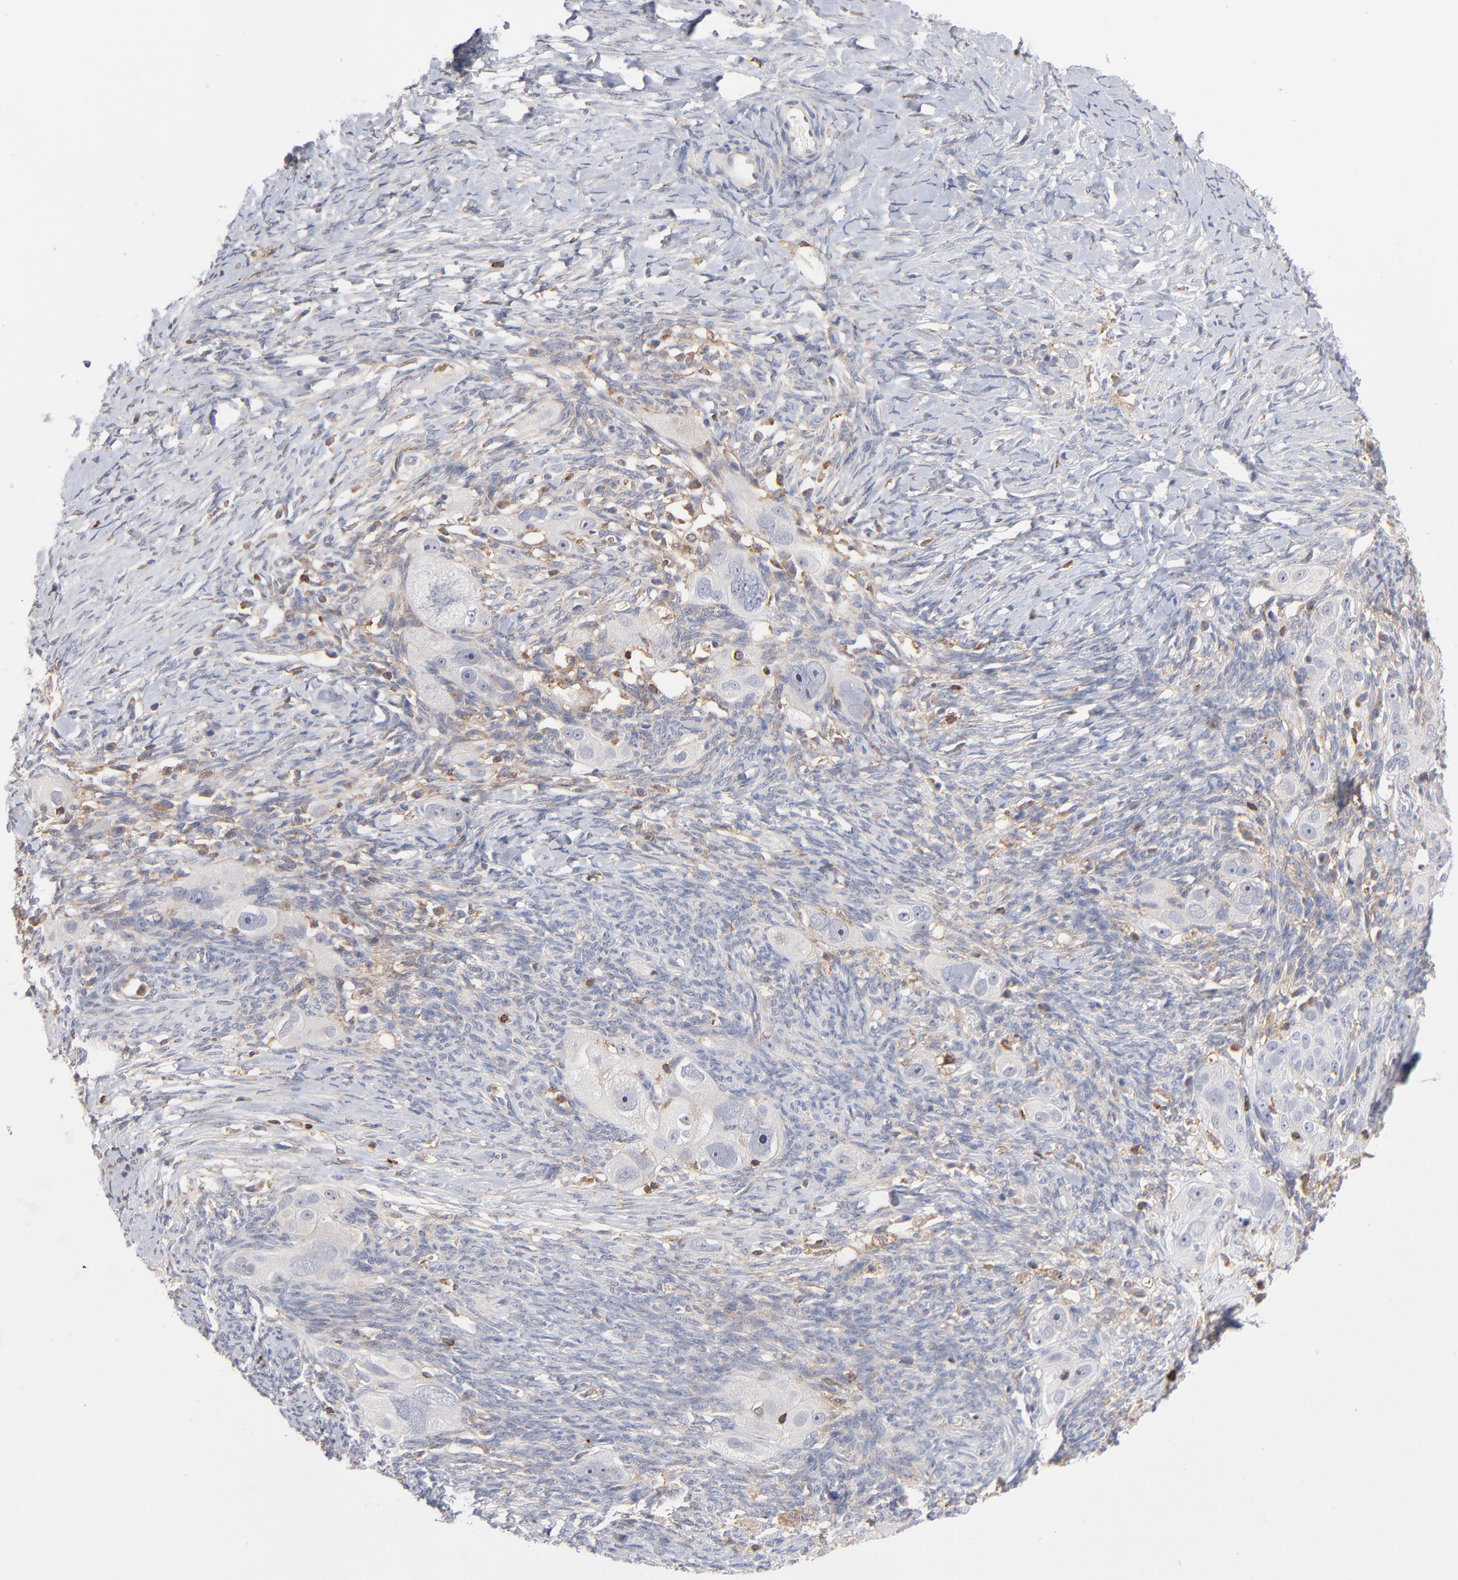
{"staining": {"intensity": "negative", "quantity": "none", "location": "none"}, "tissue": "ovarian cancer", "cell_type": "Tumor cells", "image_type": "cancer", "snomed": [{"axis": "morphology", "description": "Normal tissue, NOS"}, {"axis": "morphology", "description": "Cystadenocarcinoma, serous, NOS"}, {"axis": "topography", "description": "Ovary"}], "caption": "Tumor cells are negative for protein expression in human ovarian cancer (serous cystadenocarcinoma). (IHC, brightfield microscopy, high magnification).", "gene": "WIPF1", "patient": {"sex": "female", "age": 62}}